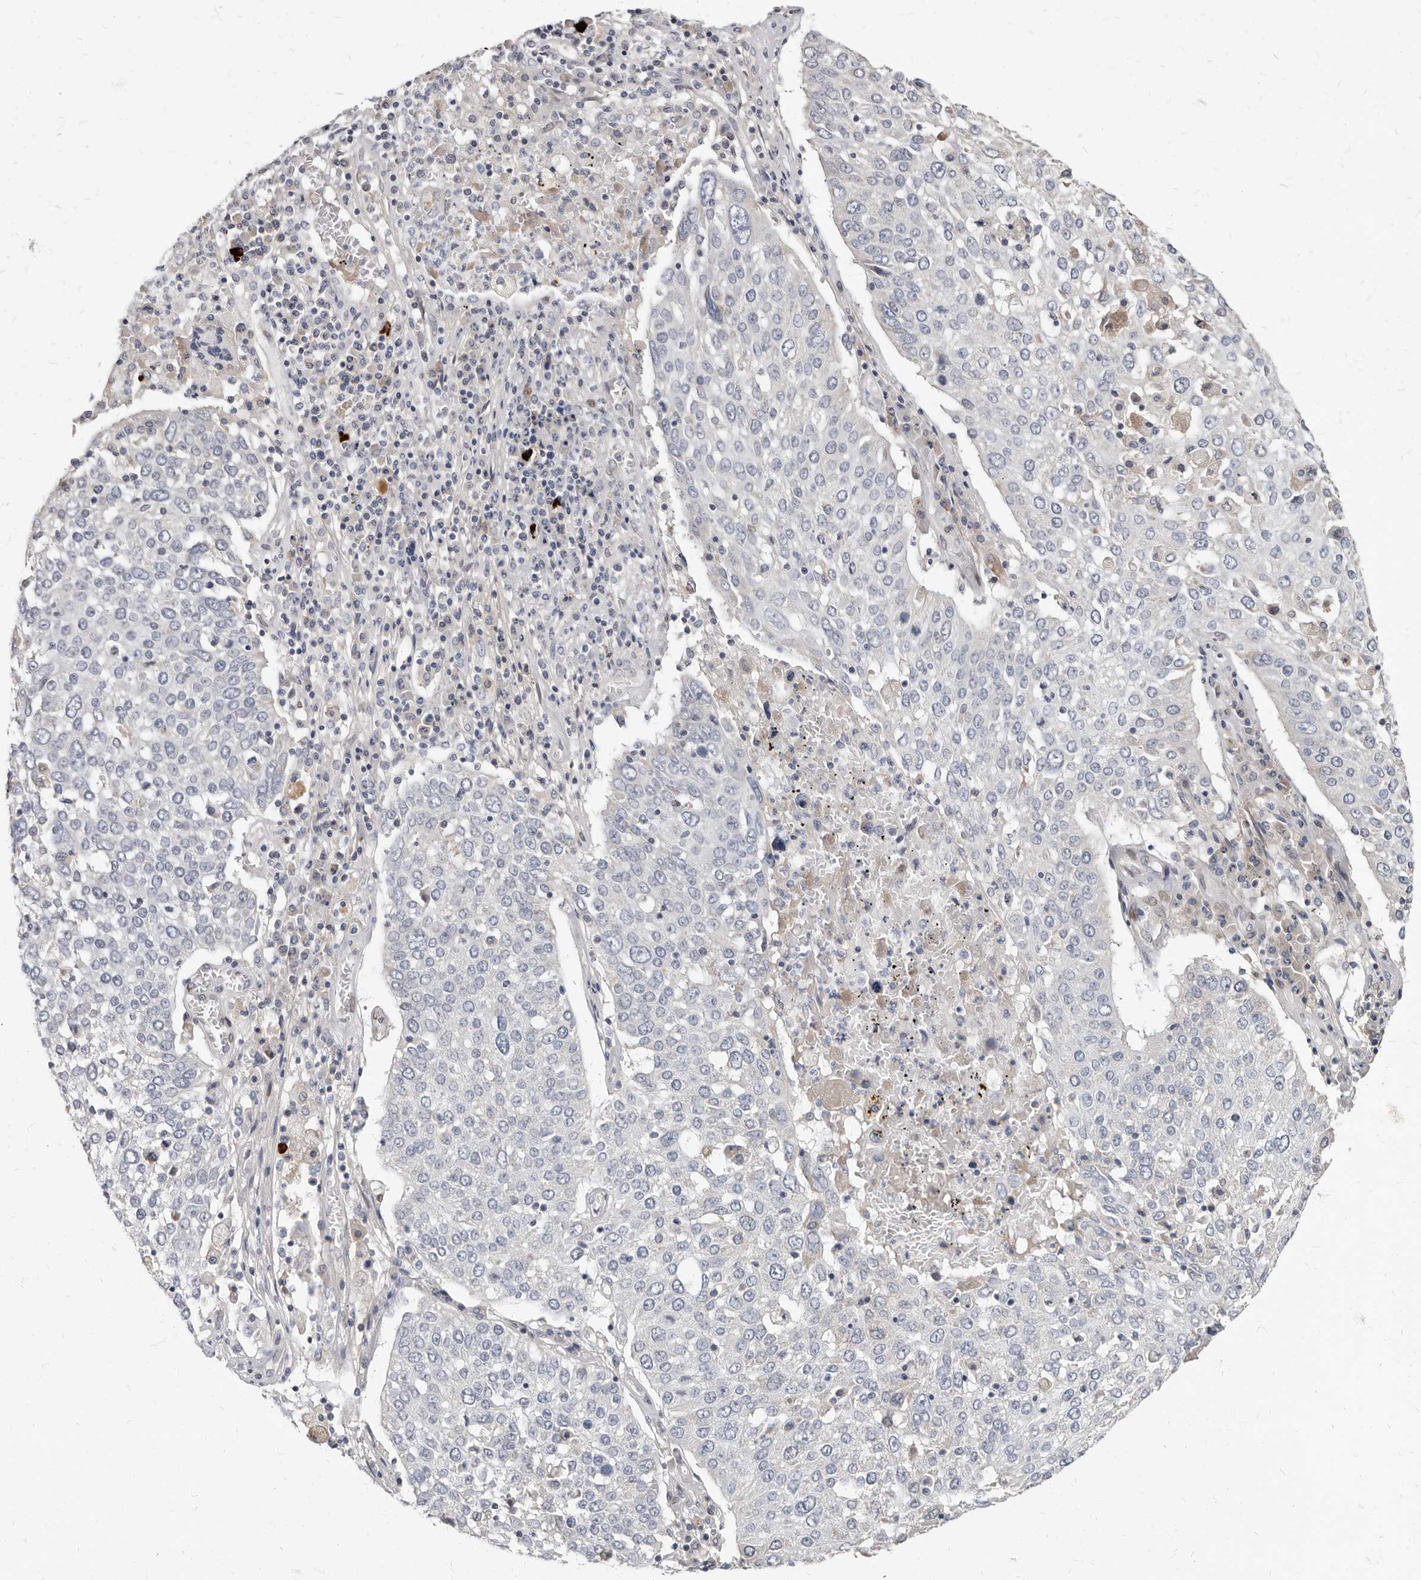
{"staining": {"intensity": "negative", "quantity": "none", "location": "none"}, "tissue": "lung cancer", "cell_type": "Tumor cells", "image_type": "cancer", "snomed": [{"axis": "morphology", "description": "Squamous cell carcinoma, NOS"}, {"axis": "topography", "description": "Lung"}], "caption": "High power microscopy image of an immunohistochemistry (IHC) image of squamous cell carcinoma (lung), revealing no significant staining in tumor cells. (DAB (3,3'-diaminobenzidine) immunohistochemistry (IHC) visualized using brightfield microscopy, high magnification).", "gene": "MRGPRF", "patient": {"sex": "male", "age": 65}}